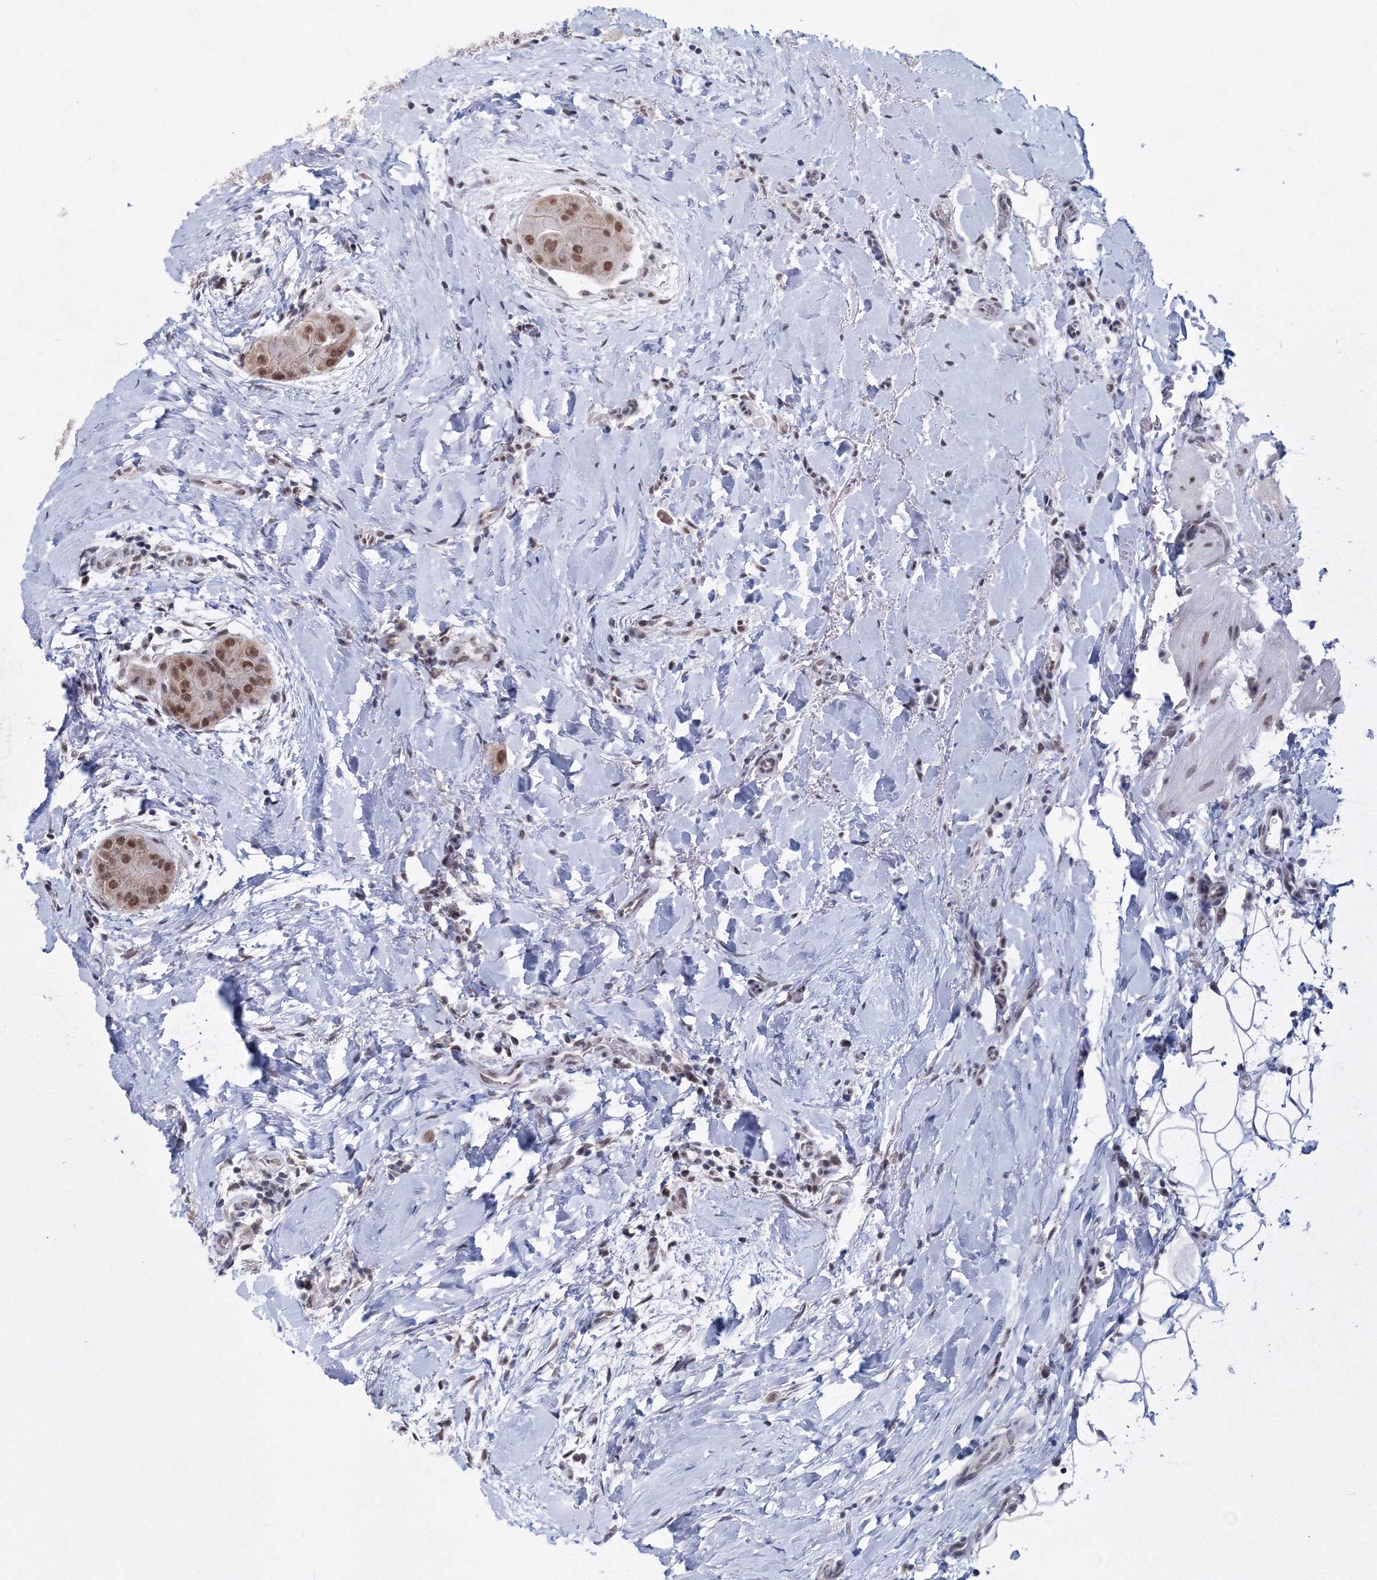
{"staining": {"intensity": "moderate", "quantity": ">75%", "location": "nuclear"}, "tissue": "thyroid cancer", "cell_type": "Tumor cells", "image_type": "cancer", "snomed": [{"axis": "morphology", "description": "Papillary adenocarcinoma, NOS"}, {"axis": "topography", "description": "Thyroid gland"}], "caption": "Immunohistochemistry (DAB) staining of papillary adenocarcinoma (thyroid) exhibits moderate nuclear protein expression in about >75% of tumor cells.", "gene": "SF3B6", "patient": {"sex": "male", "age": 33}}